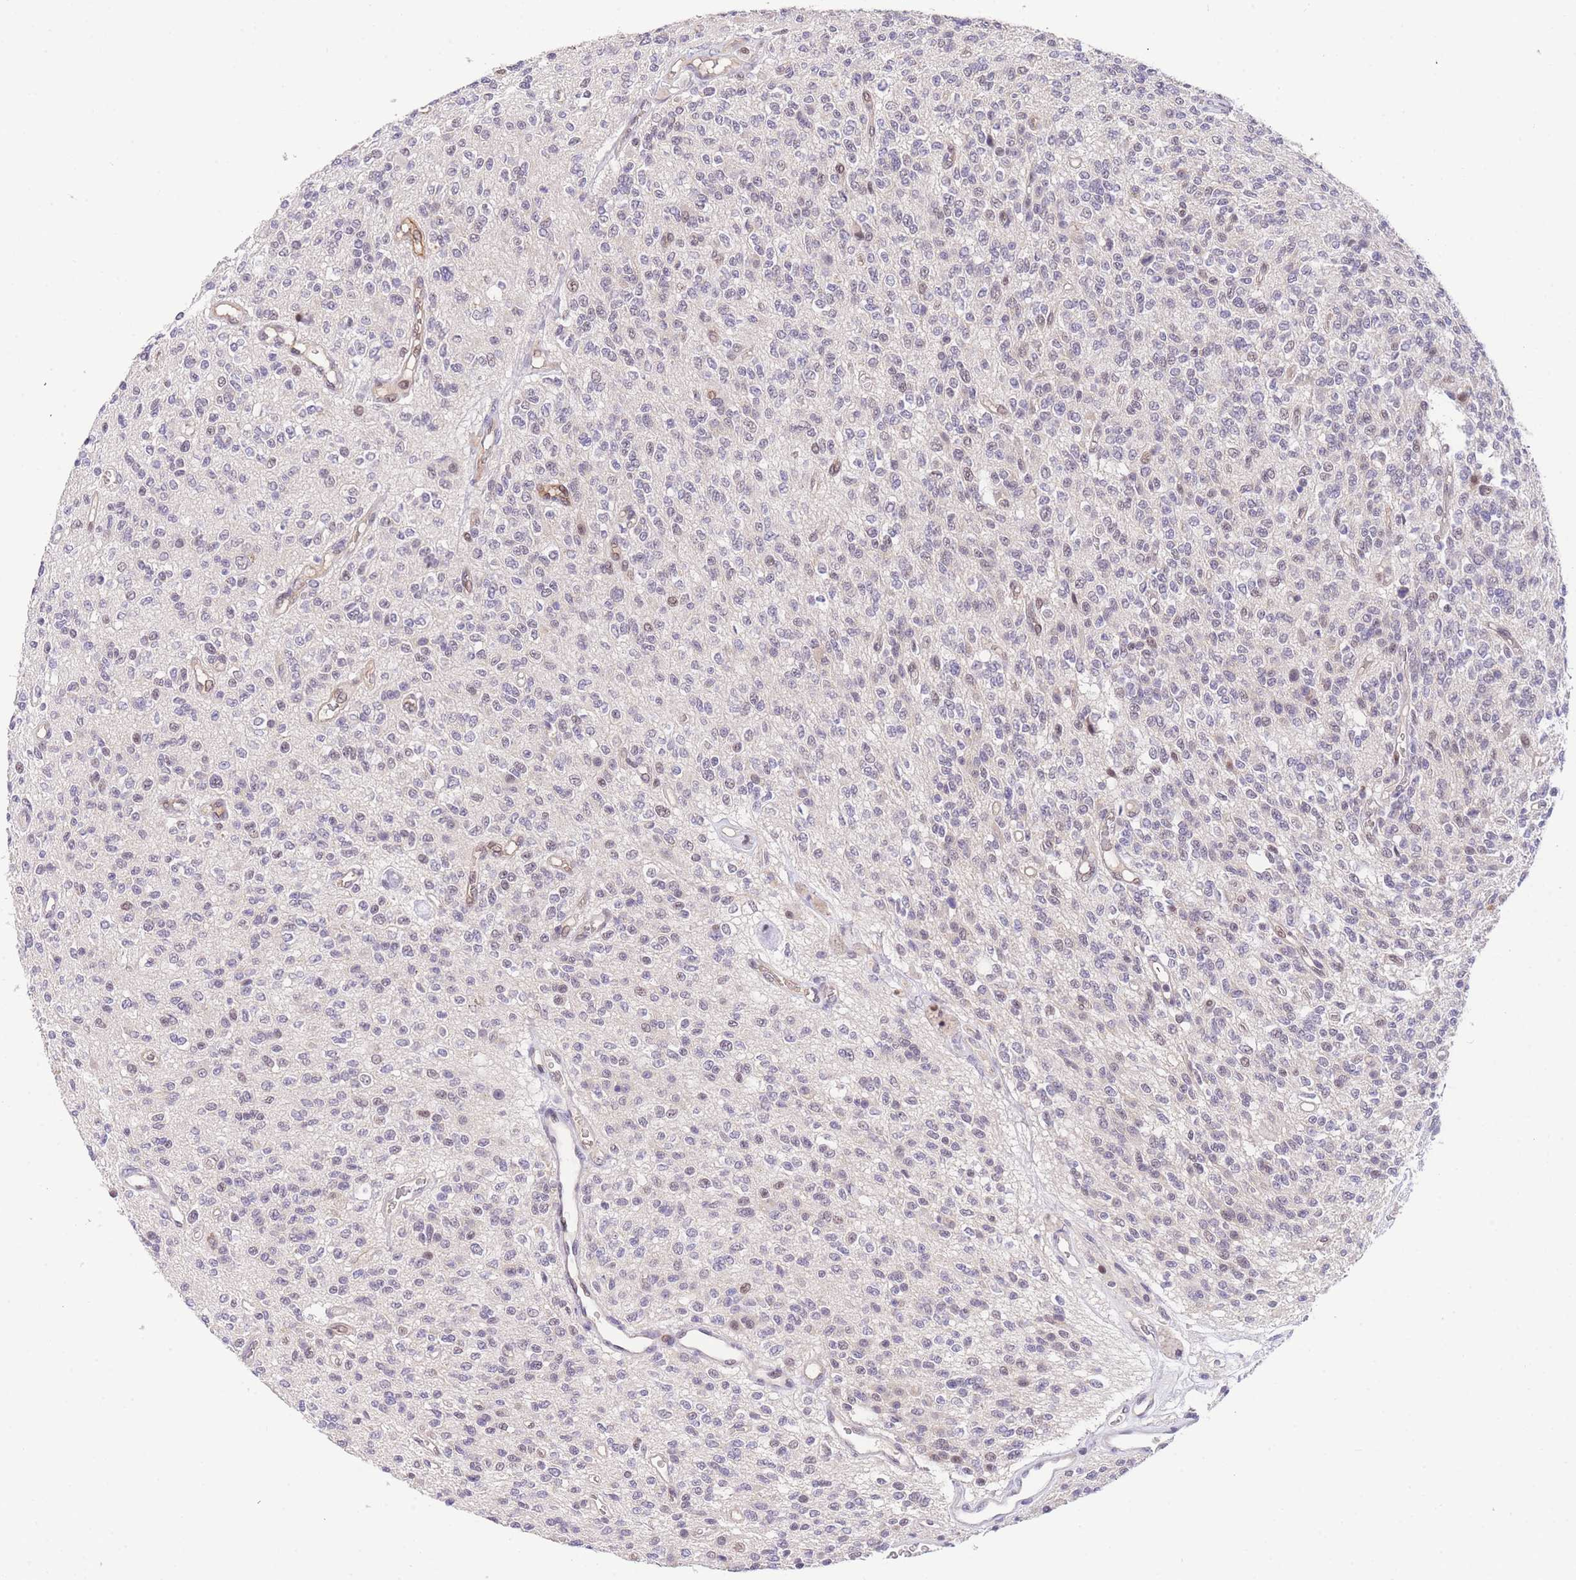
{"staining": {"intensity": "weak", "quantity": "<25%", "location": "nuclear"}, "tissue": "glioma", "cell_type": "Tumor cells", "image_type": "cancer", "snomed": [{"axis": "morphology", "description": "Glioma, malignant, High grade"}, {"axis": "topography", "description": "Brain"}], "caption": "DAB immunohistochemical staining of human high-grade glioma (malignant) exhibits no significant staining in tumor cells. (Immunohistochemistry (ihc), brightfield microscopy, high magnification).", "gene": "SLC35F2", "patient": {"sex": "male", "age": 34}}